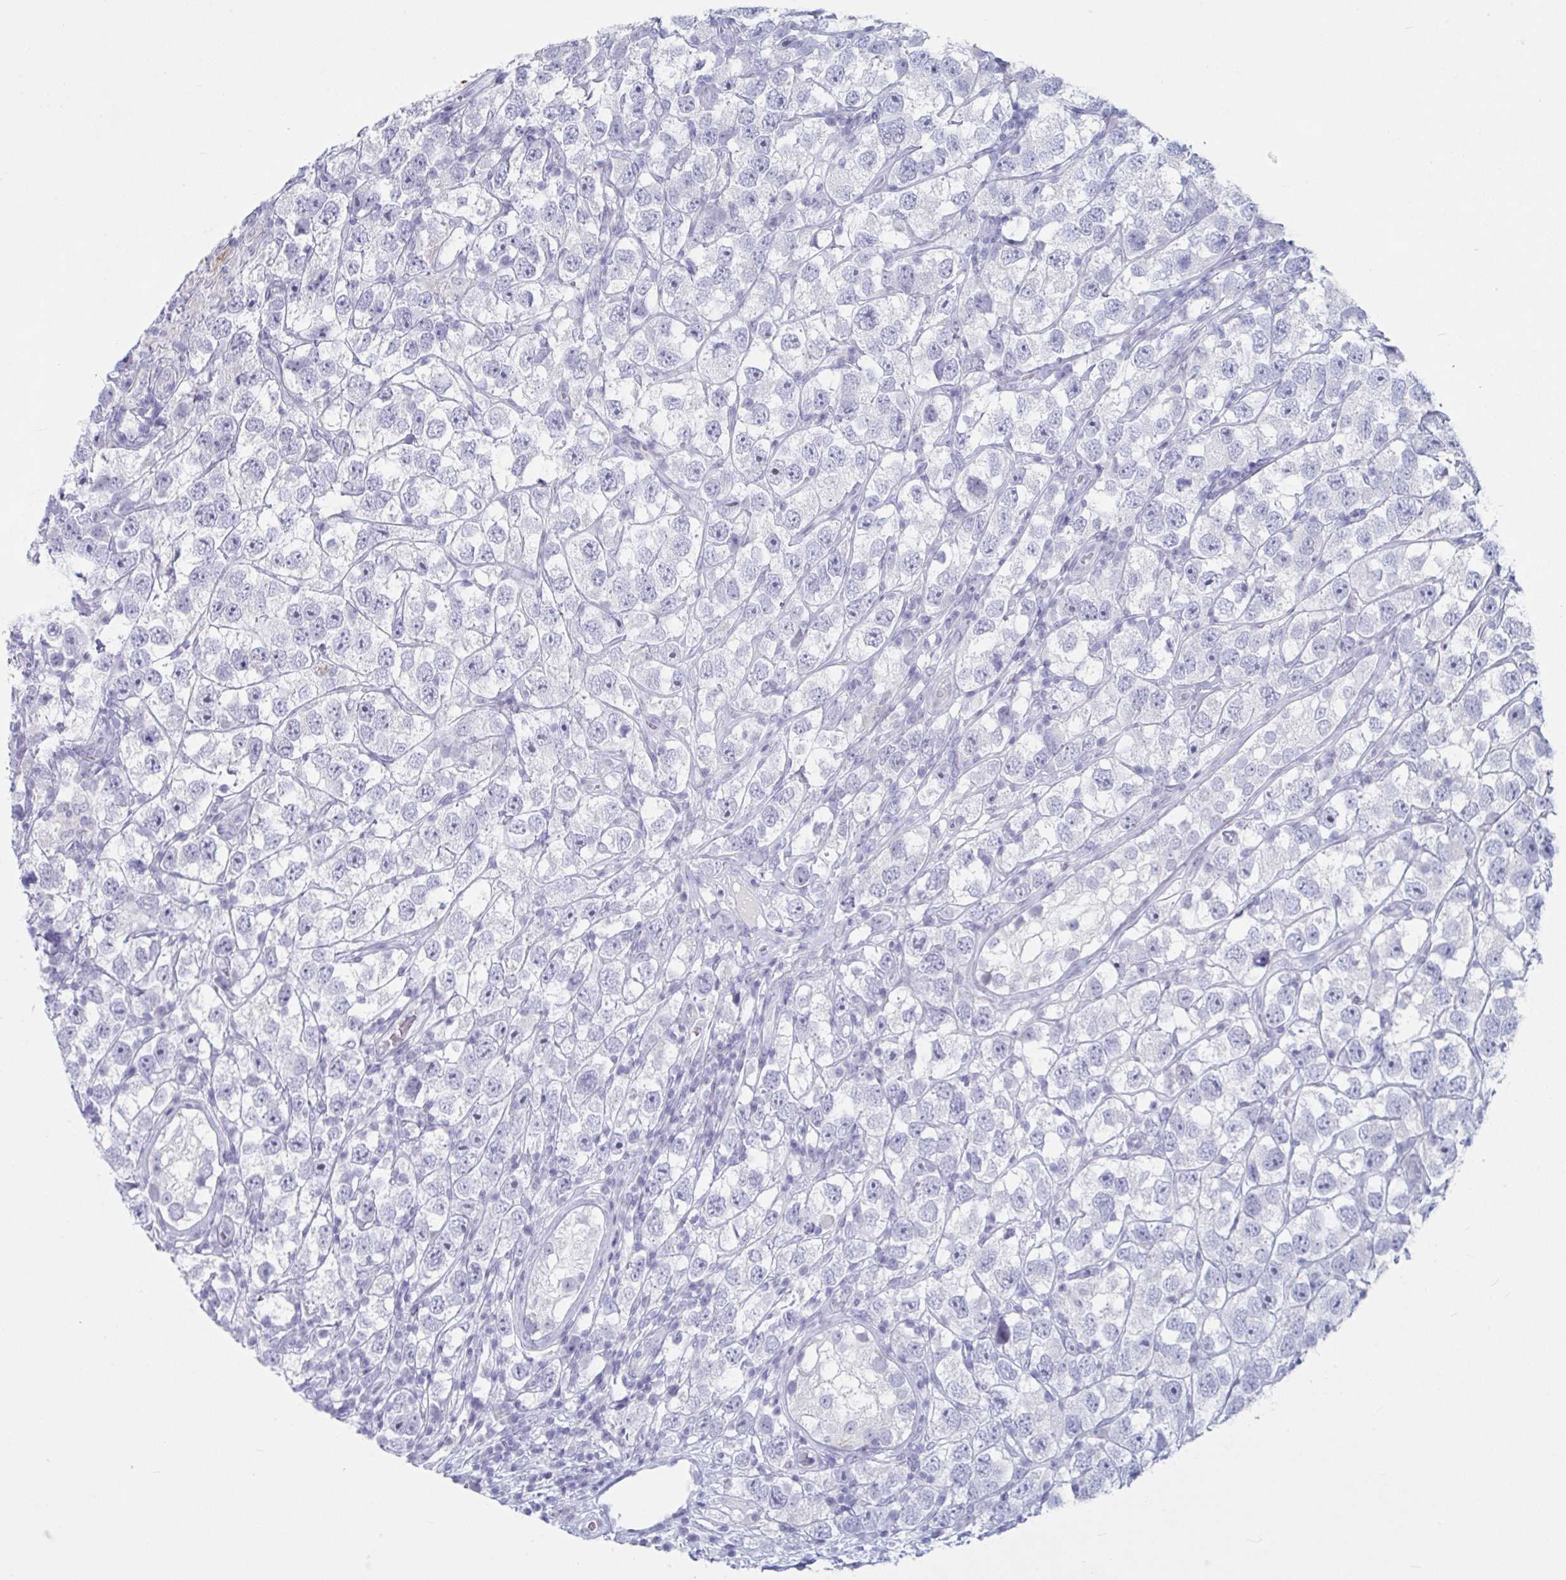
{"staining": {"intensity": "negative", "quantity": "none", "location": "none"}, "tissue": "testis cancer", "cell_type": "Tumor cells", "image_type": "cancer", "snomed": [{"axis": "morphology", "description": "Seminoma, NOS"}, {"axis": "topography", "description": "Testis"}], "caption": "Tumor cells are negative for protein expression in human testis cancer.", "gene": "CYP4F11", "patient": {"sex": "male", "age": 26}}